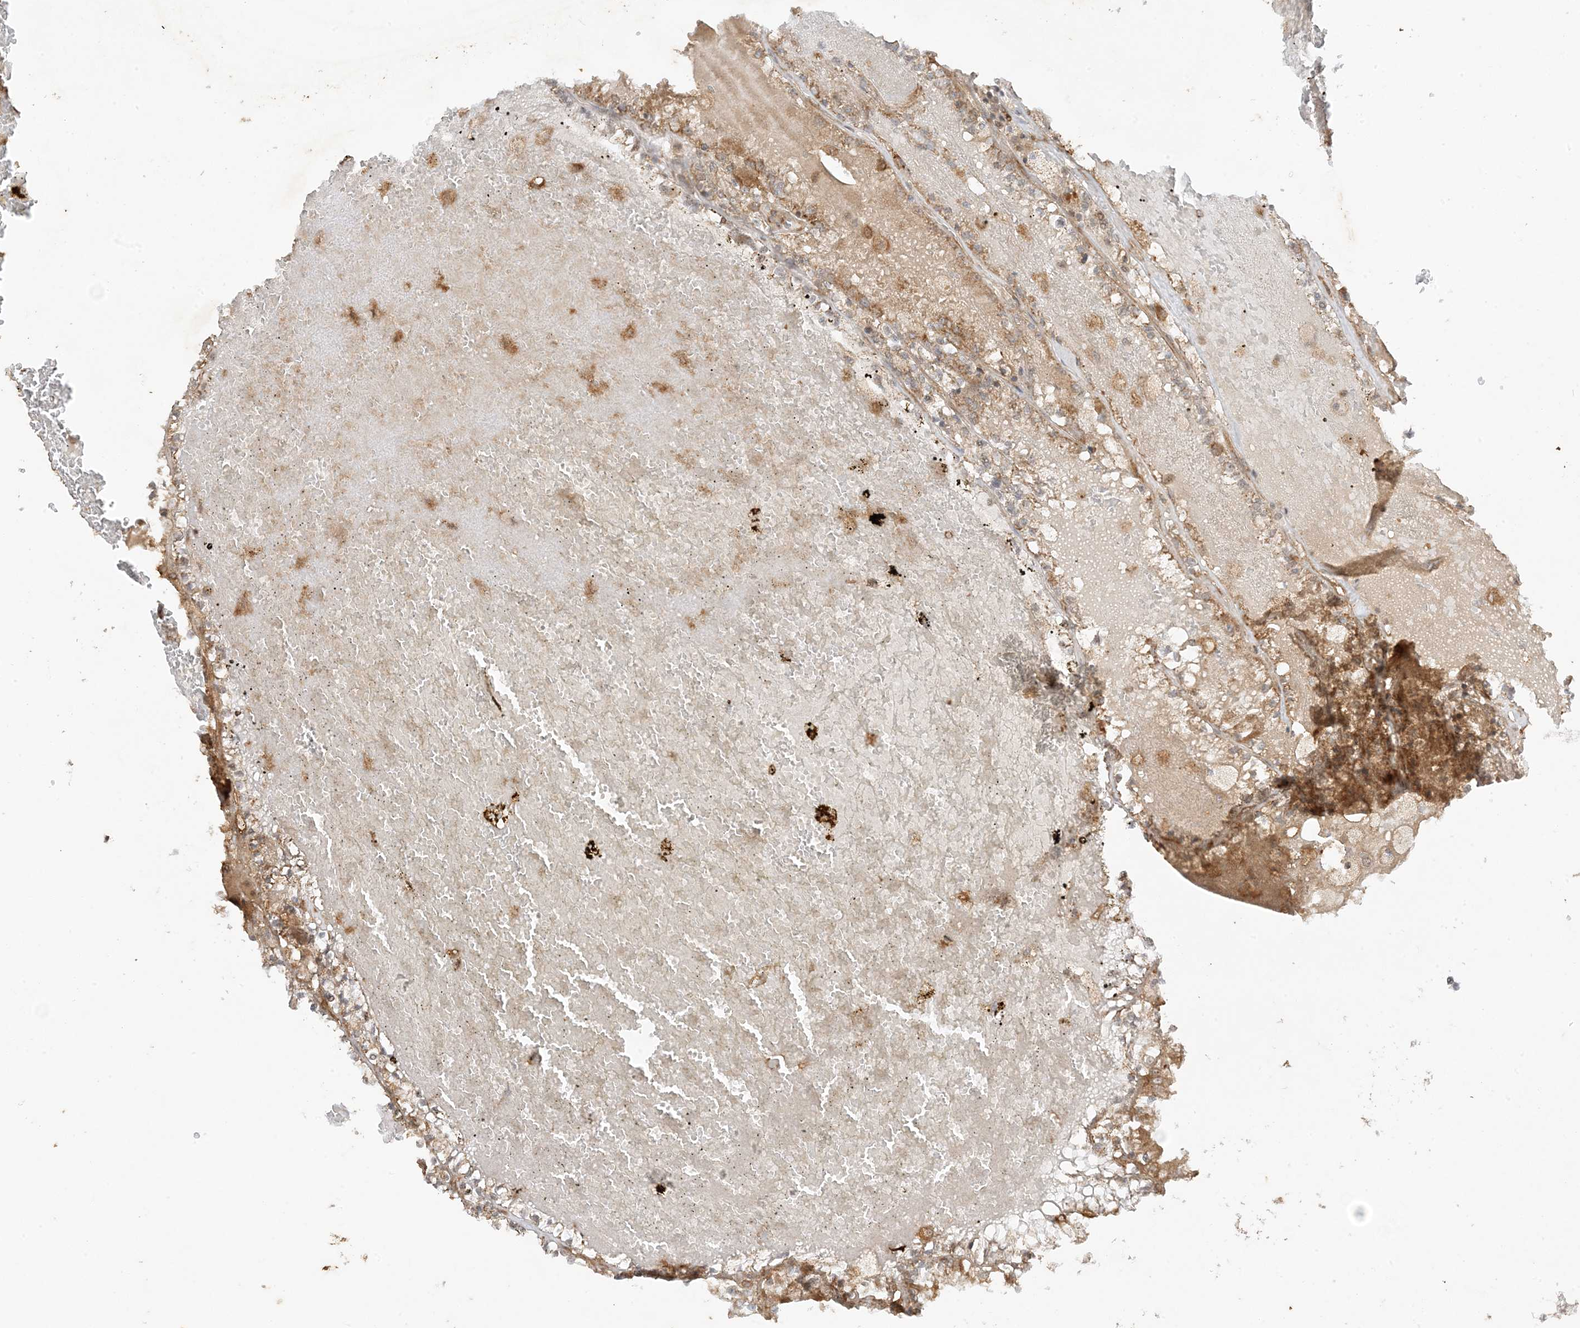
{"staining": {"intensity": "negative", "quantity": "none", "location": "none"}, "tissue": "renal cancer", "cell_type": "Tumor cells", "image_type": "cancer", "snomed": [{"axis": "morphology", "description": "Adenocarcinoma, NOS"}, {"axis": "topography", "description": "Kidney"}], "caption": "A micrograph of renal cancer (adenocarcinoma) stained for a protein demonstrates no brown staining in tumor cells.", "gene": "XRN1", "patient": {"sex": "female", "age": 56}}